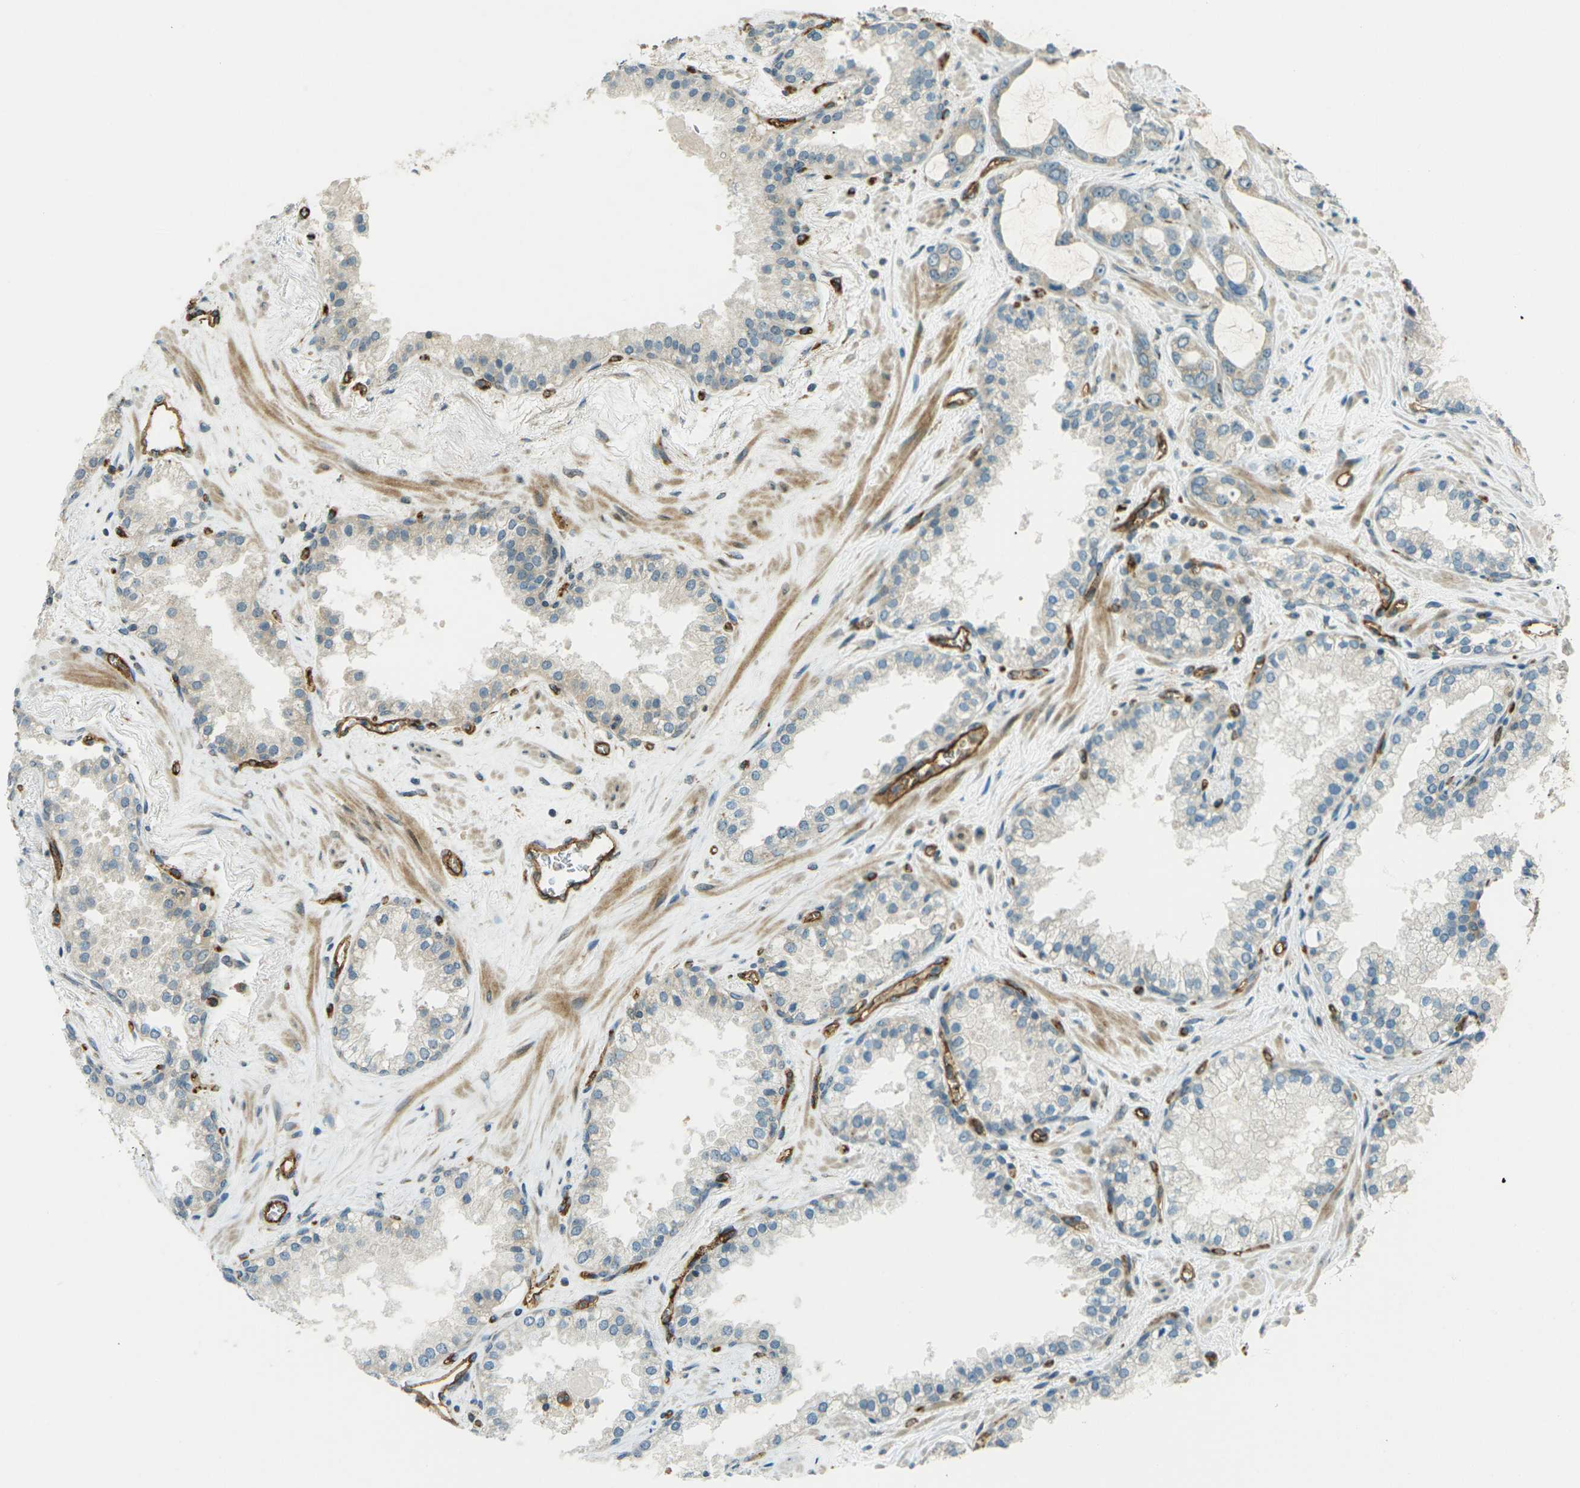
{"staining": {"intensity": "moderate", "quantity": "<25%", "location": "cytoplasmic/membranous"}, "tissue": "prostate cancer", "cell_type": "Tumor cells", "image_type": "cancer", "snomed": [{"axis": "morphology", "description": "Adenocarcinoma, Low grade"}, {"axis": "topography", "description": "Prostate"}], "caption": "Prostate cancer (low-grade adenocarcinoma) tissue displays moderate cytoplasmic/membranous expression in about <25% of tumor cells", "gene": "S1PR1", "patient": {"sex": "male", "age": 60}}